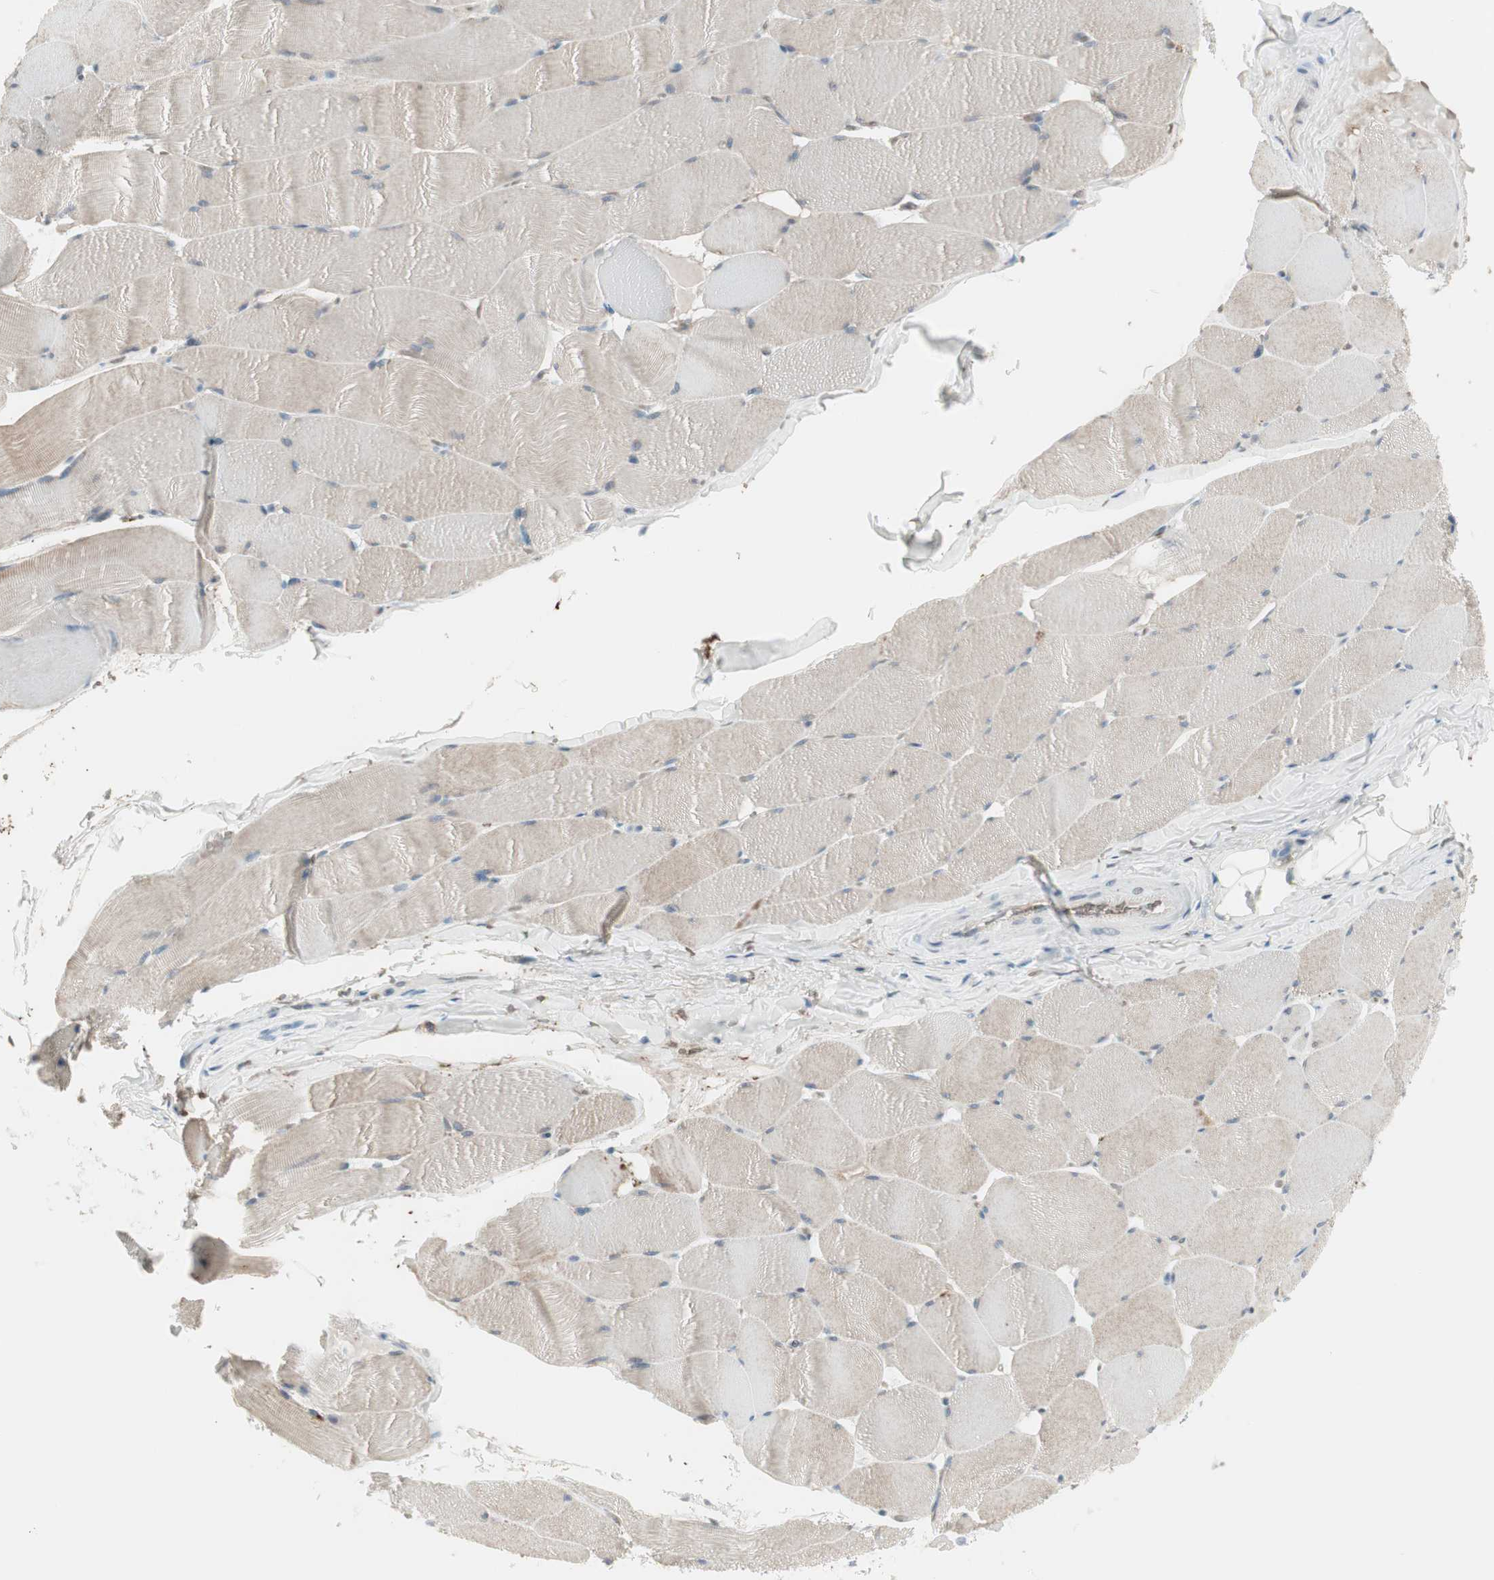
{"staining": {"intensity": "weak", "quantity": "25%-75%", "location": "cytoplasmic/membranous"}, "tissue": "skeletal muscle", "cell_type": "Myocytes", "image_type": "normal", "snomed": [{"axis": "morphology", "description": "Normal tissue, NOS"}, {"axis": "topography", "description": "Skeletal muscle"}], "caption": "Normal skeletal muscle reveals weak cytoplasmic/membranous staining in approximately 25%-75% of myocytes.", "gene": "MAP4K1", "patient": {"sex": "male", "age": 62}}